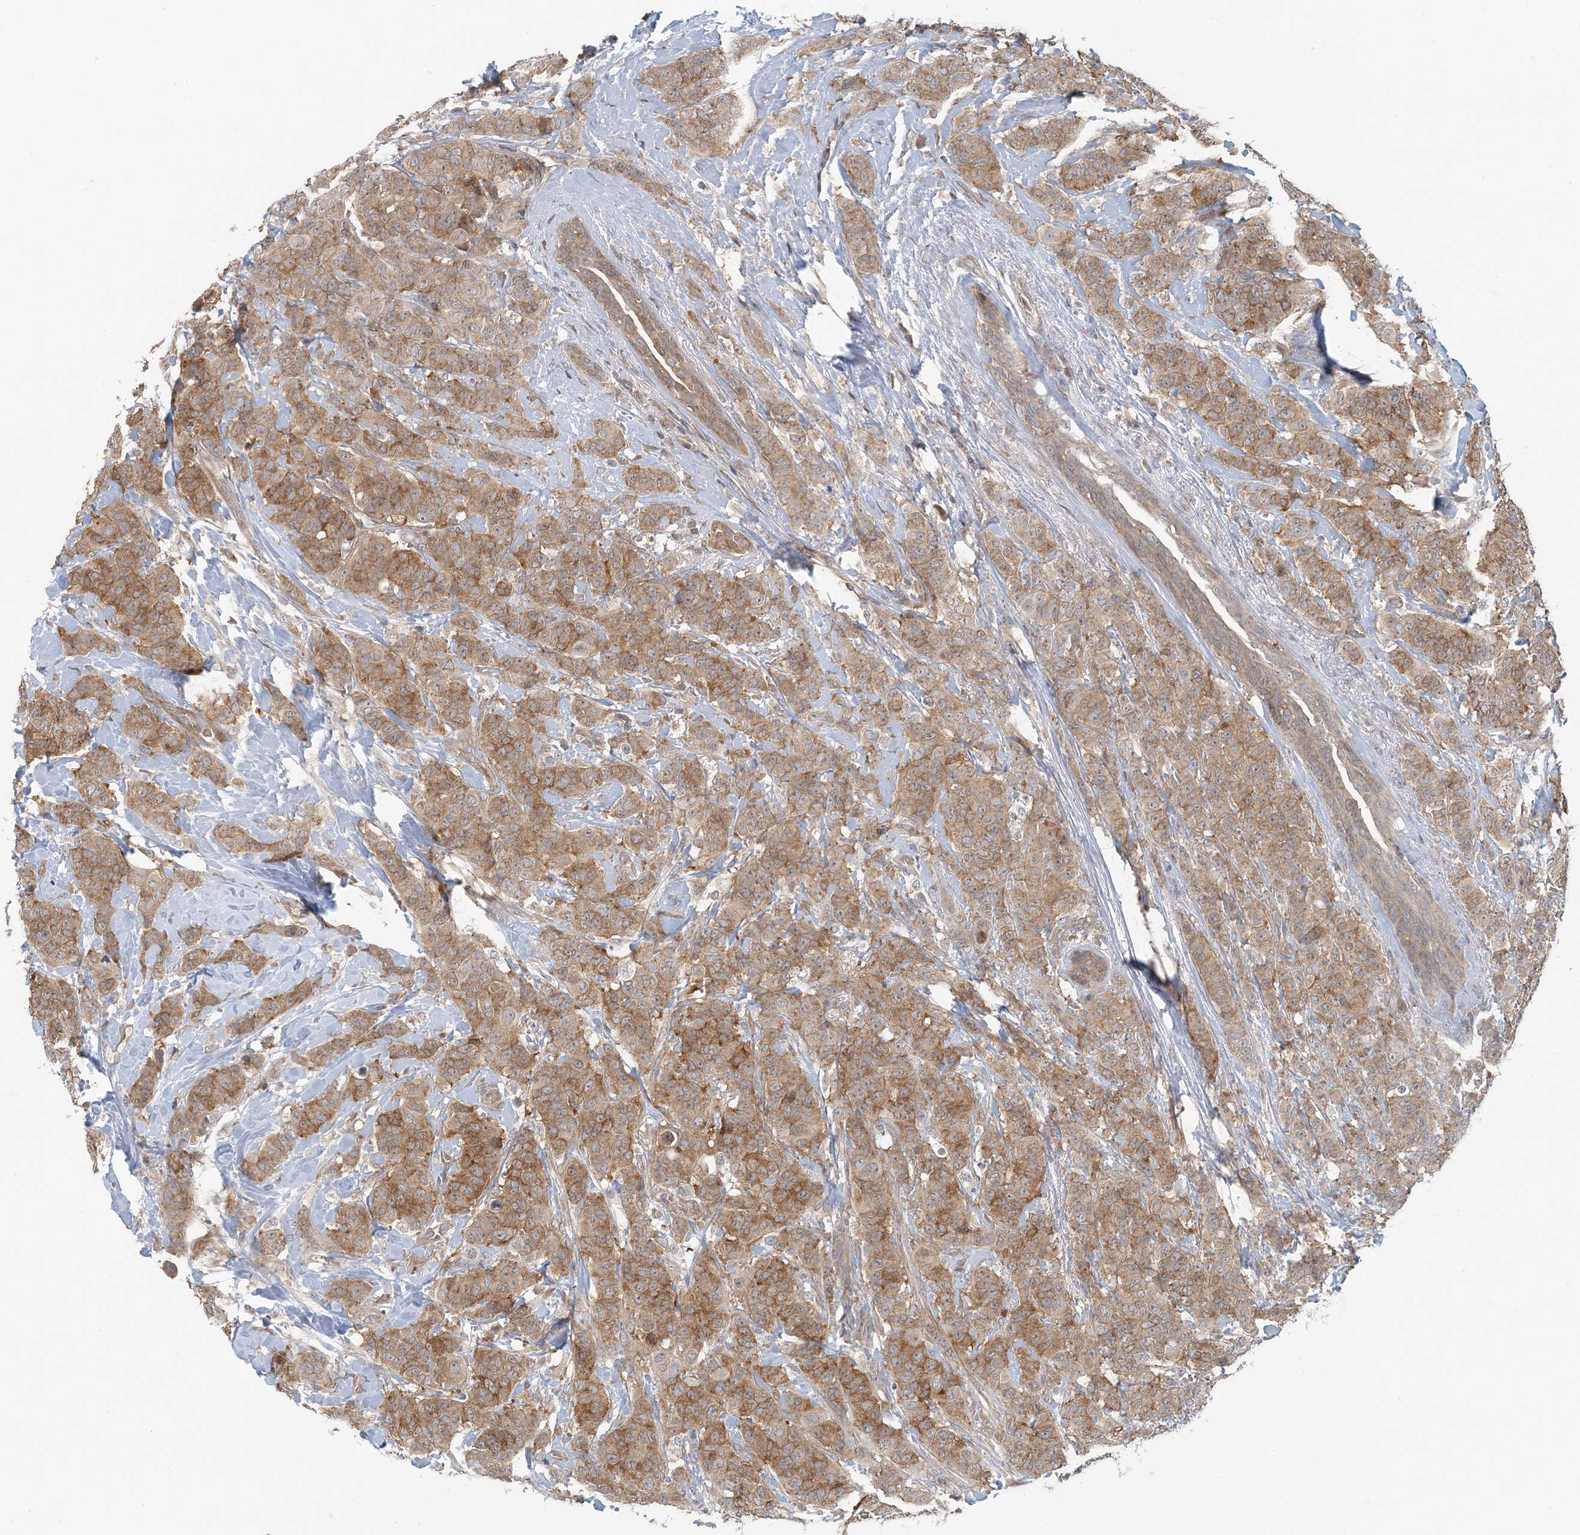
{"staining": {"intensity": "moderate", "quantity": ">75%", "location": "cytoplasmic/membranous"}, "tissue": "breast cancer", "cell_type": "Tumor cells", "image_type": "cancer", "snomed": [{"axis": "morphology", "description": "Normal tissue, NOS"}, {"axis": "morphology", "description": "Duct carcinoma"}, {"axis": "topography", "description": "Breast"}], "caption": "Protein staining displays moderate cytoplasmic/membranous positivity in approximately >75% of tumor cells in infiltrating ductal carcinoma (breast). (Brightfield microscopy of DAB IHC at high magnification).", "gene": "ATP13A2", "patient": {"sex": "female", "age": 40}}